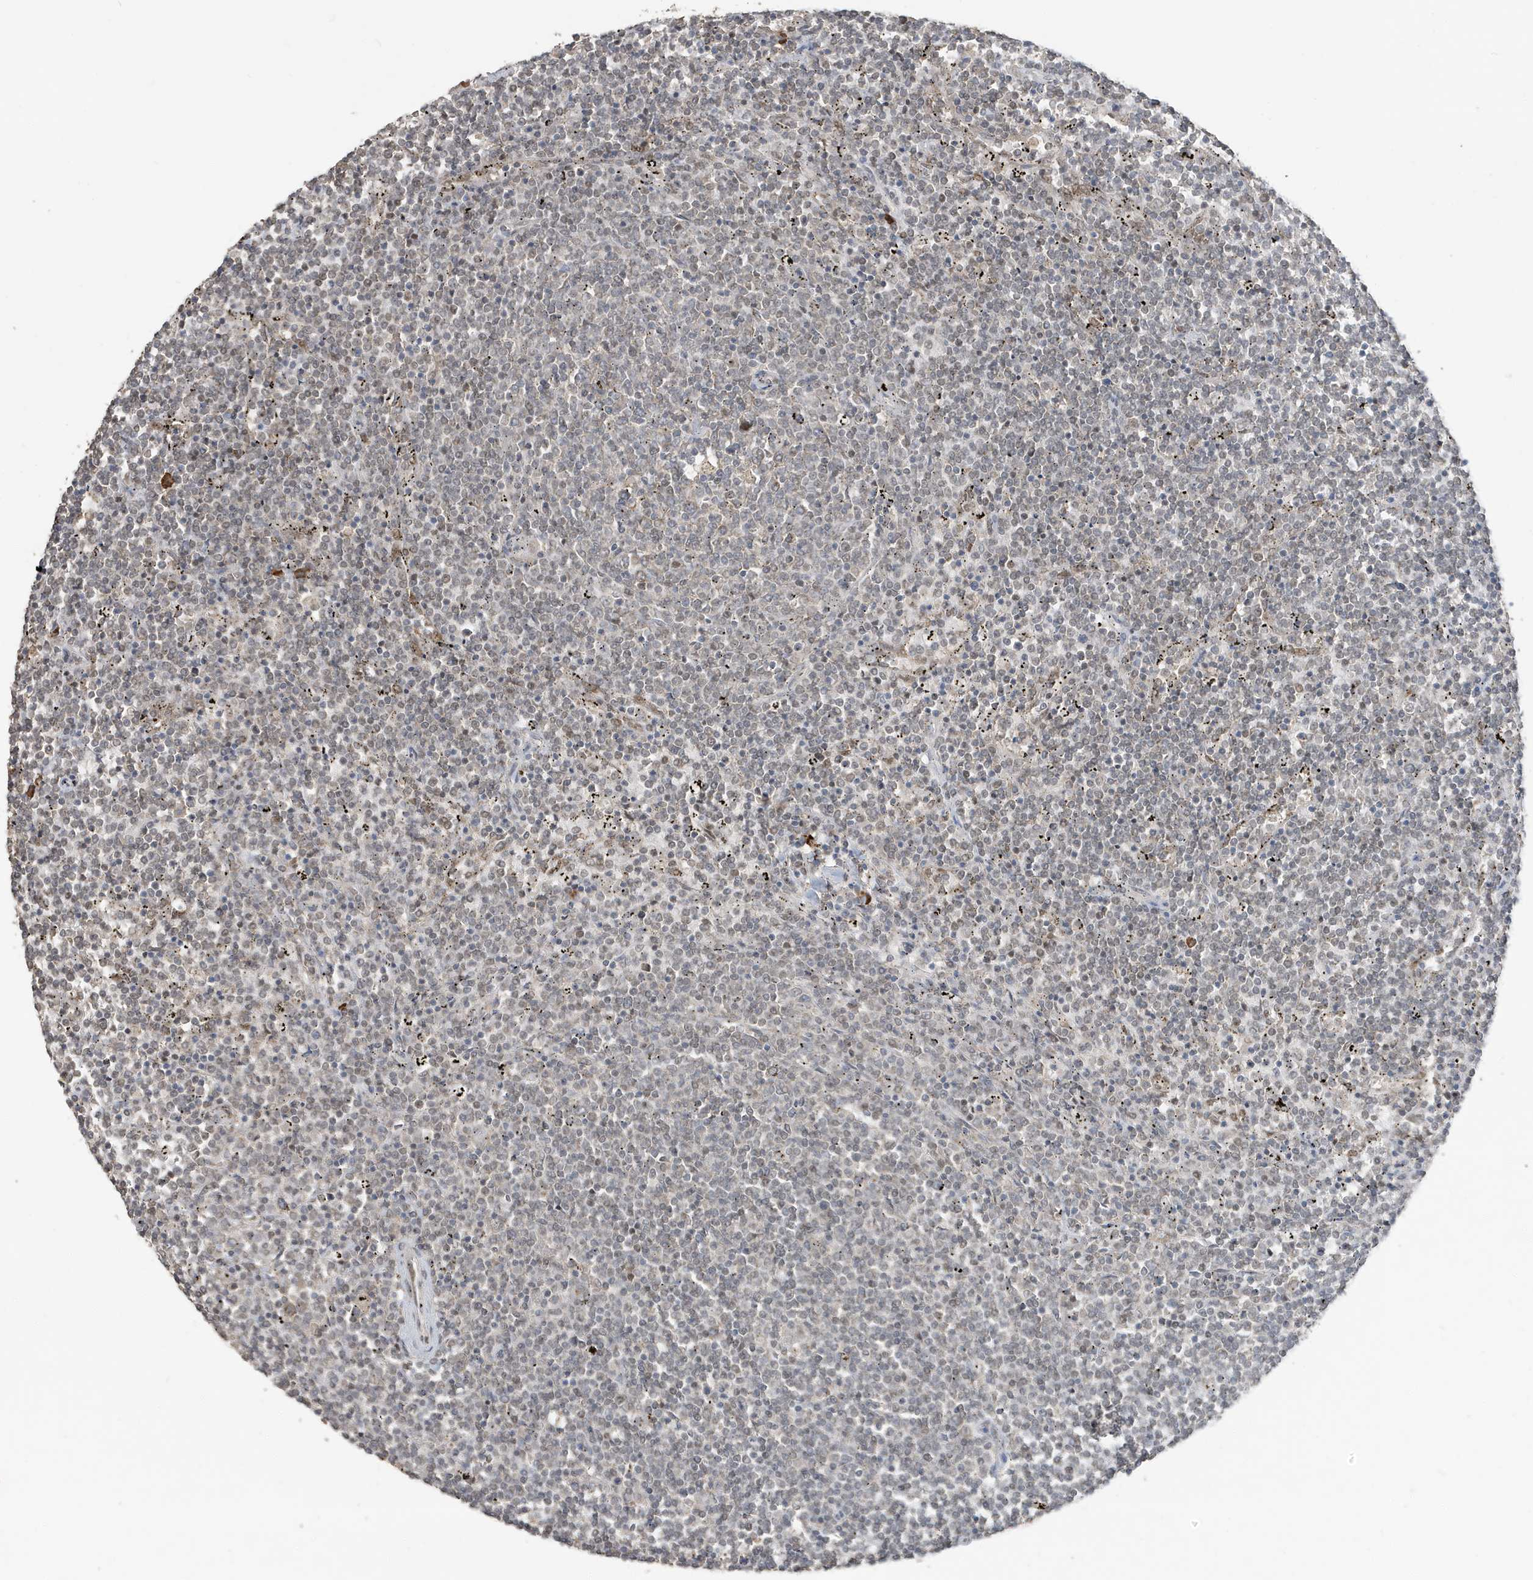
{"staining": {"intensity": "negative", "quantity": "none", "location": "none"}, "tissue": "lymphoma", "cell_type": "Tumor cells", "image_type": "cancer", "snomed": [{"axis": "morphology", "description": "Malignant lymphoma, non-Hodgkin's type, Low grade"}, {"axis": "topography", "description": "Spleen"}], "caption": "Micrograph shows no significant protein expression in tumor cells of lymphoma. The staining was performed using DAB (3,3'-diaminobenzidine) to visualize the protein expression in brown, while the nuclei were stained in blue with hematoxylin (Magnification: 20x).", "gene": "RER1", "patient": {"sex": "female", "age": 50}}